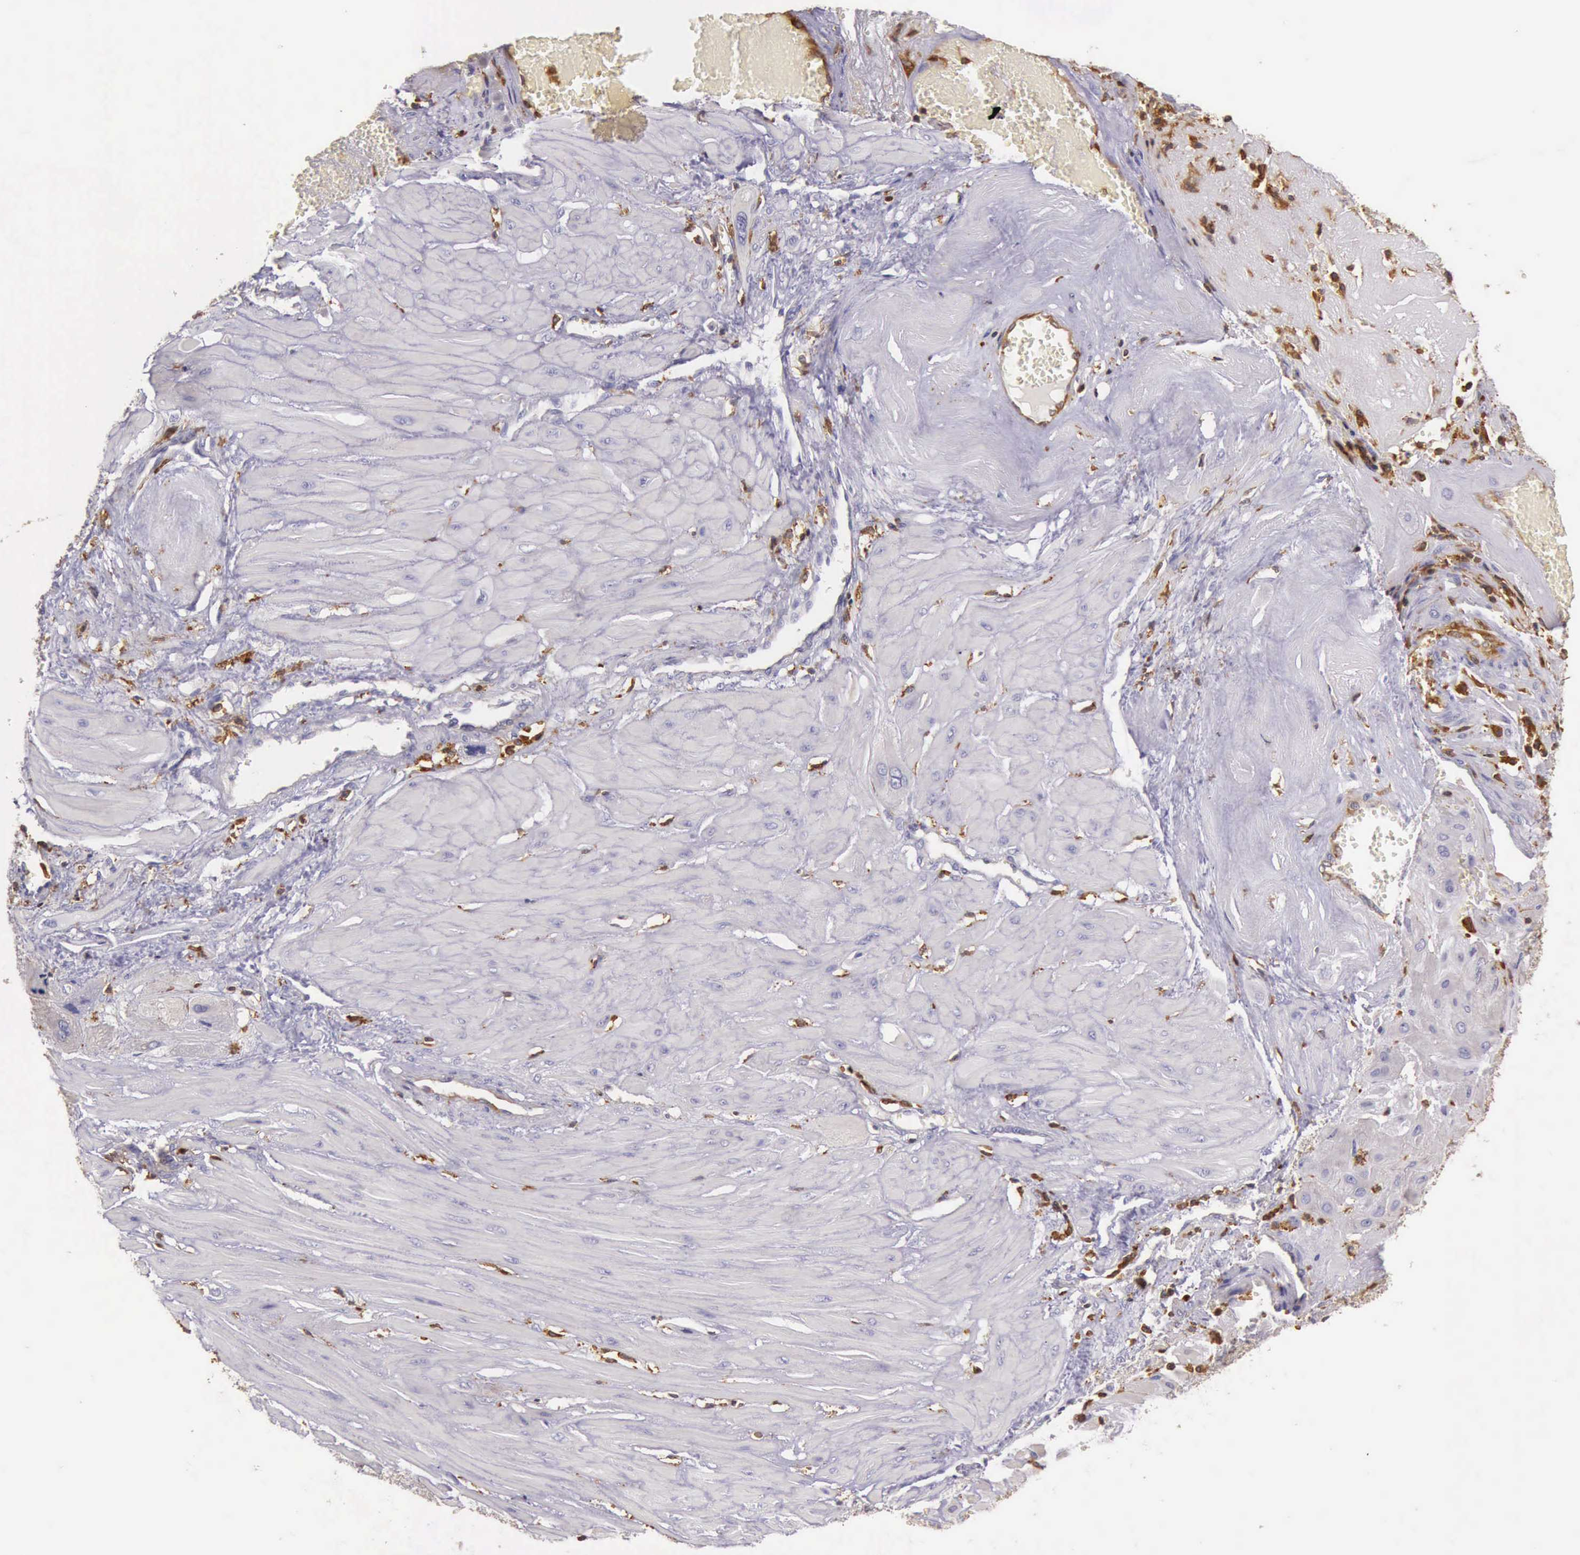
{"staining": {"intensity": "negative", "quantity": "none", "location": "none"}, "tissue": "cervical cancer", "cell_type": "Tumor cells", "image_type": "cancer", "snomed": [{"axis": "morphology", "description": "Squamous cell carcinoma, NOS"}, {"axis": "topography", "description": "Cervix"}], "caption": "Protein analysis of cervical cancer displays no significant expression in tumor cells.", "gene": "ARHGAP4", "patient": {"sex": "female", "age": 34}}